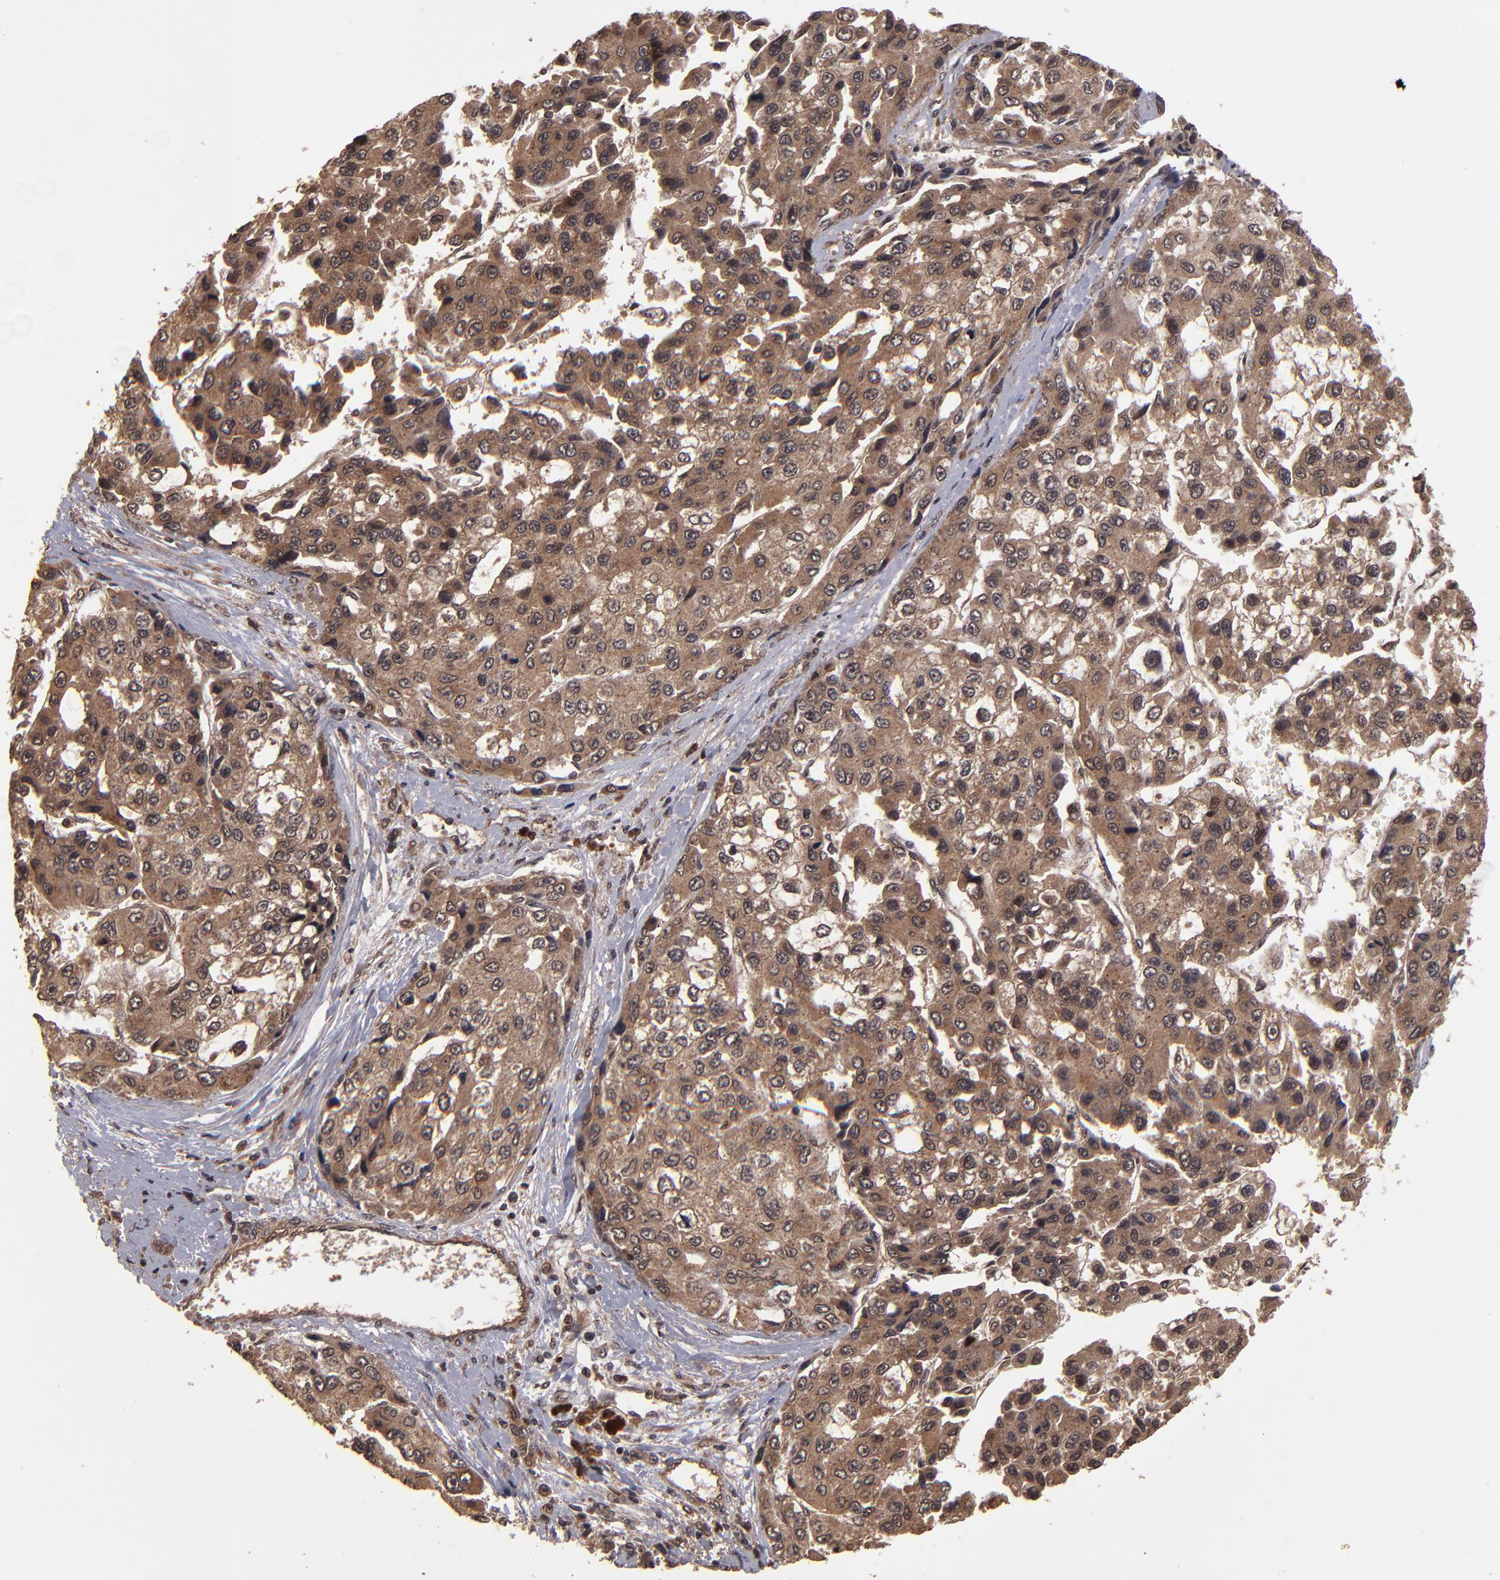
{"staining": {"intensity": "strong", "quantity": ">75%", "location": "cytoplasmic/membranous"}, "tissue": "liver cancer", "cell_type": "Tumor cells", "image_type": "cancer", "snomed": [{"axis": "morphology", "description": "Carcinoma, Hepatocellular, NOS"}, {"axis": "topography", "description": "Liver"}], "caption": "The image exhibits staining of liver cancer, revealing strong cytoplasmic/membranous protein positivity (brown color) within tumor cells. (DAB IHC with brightfield microscopy, high magnification).", "gene": "NFE2L2", "patient": {"sex": "female", "age": 66}}